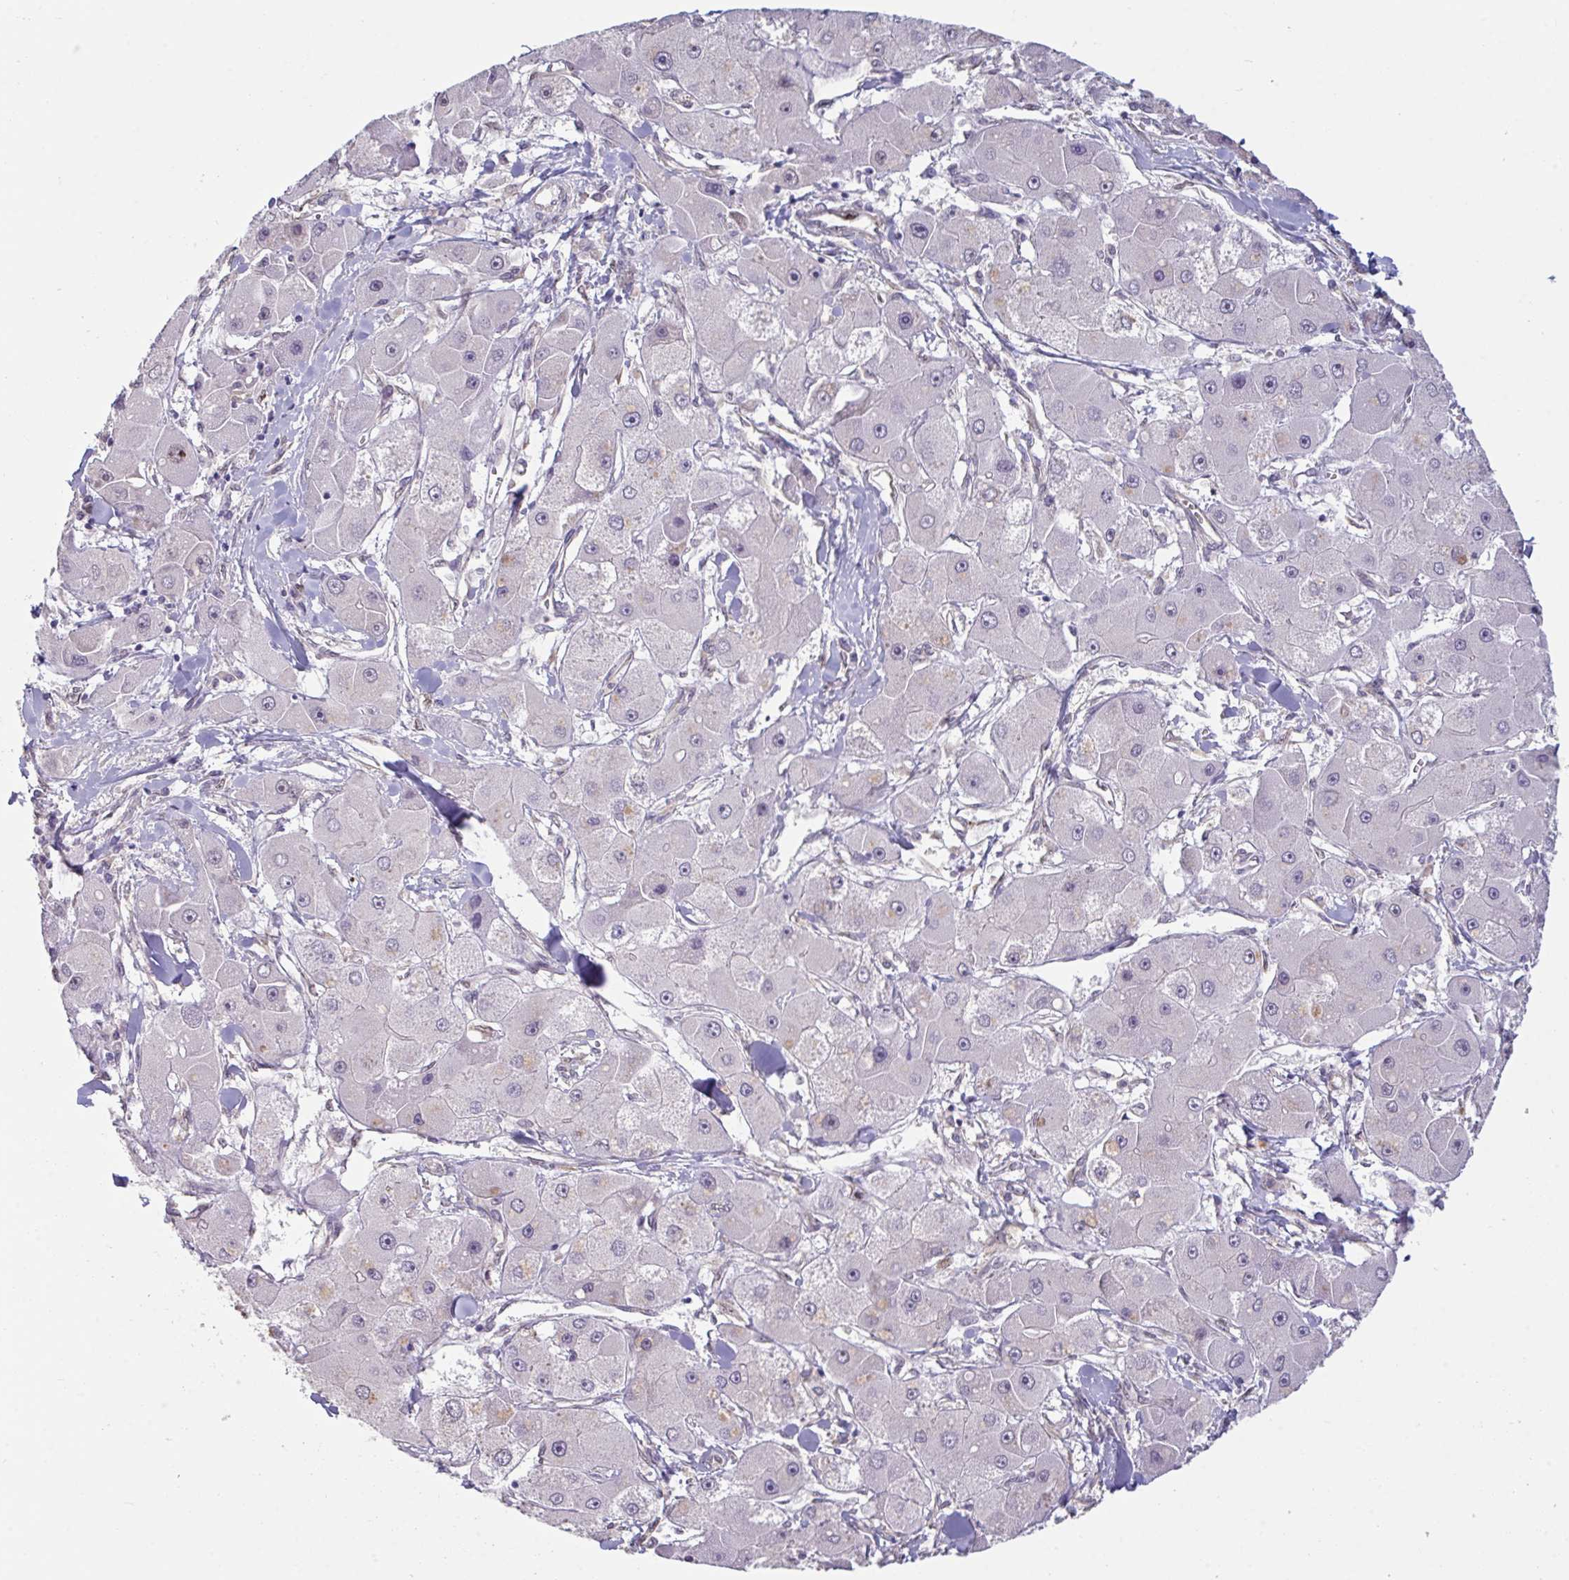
{"staining": {"intensity": "negative", "quantity": "none", "location": "none"}, "tissue": "liver cancer", "cell_type": "Tumor cells", "image_type": "cancer", "snomed": [{"axis": "morphology", "description": "Carcinoma, Hepatocellular, NOS"}, {"axis": "topography", "description": "Liver"}], "caption": "Histopathology image shows no protein positivity in tumor cells of liver cancer (hepatocellular carcinoma) tissue. (DAB (3,3'-diaminobenzidine) immunohistochemistry, high magnification).", "gene": "SETD7", "patient": {"sex": "male", "age": 24}}